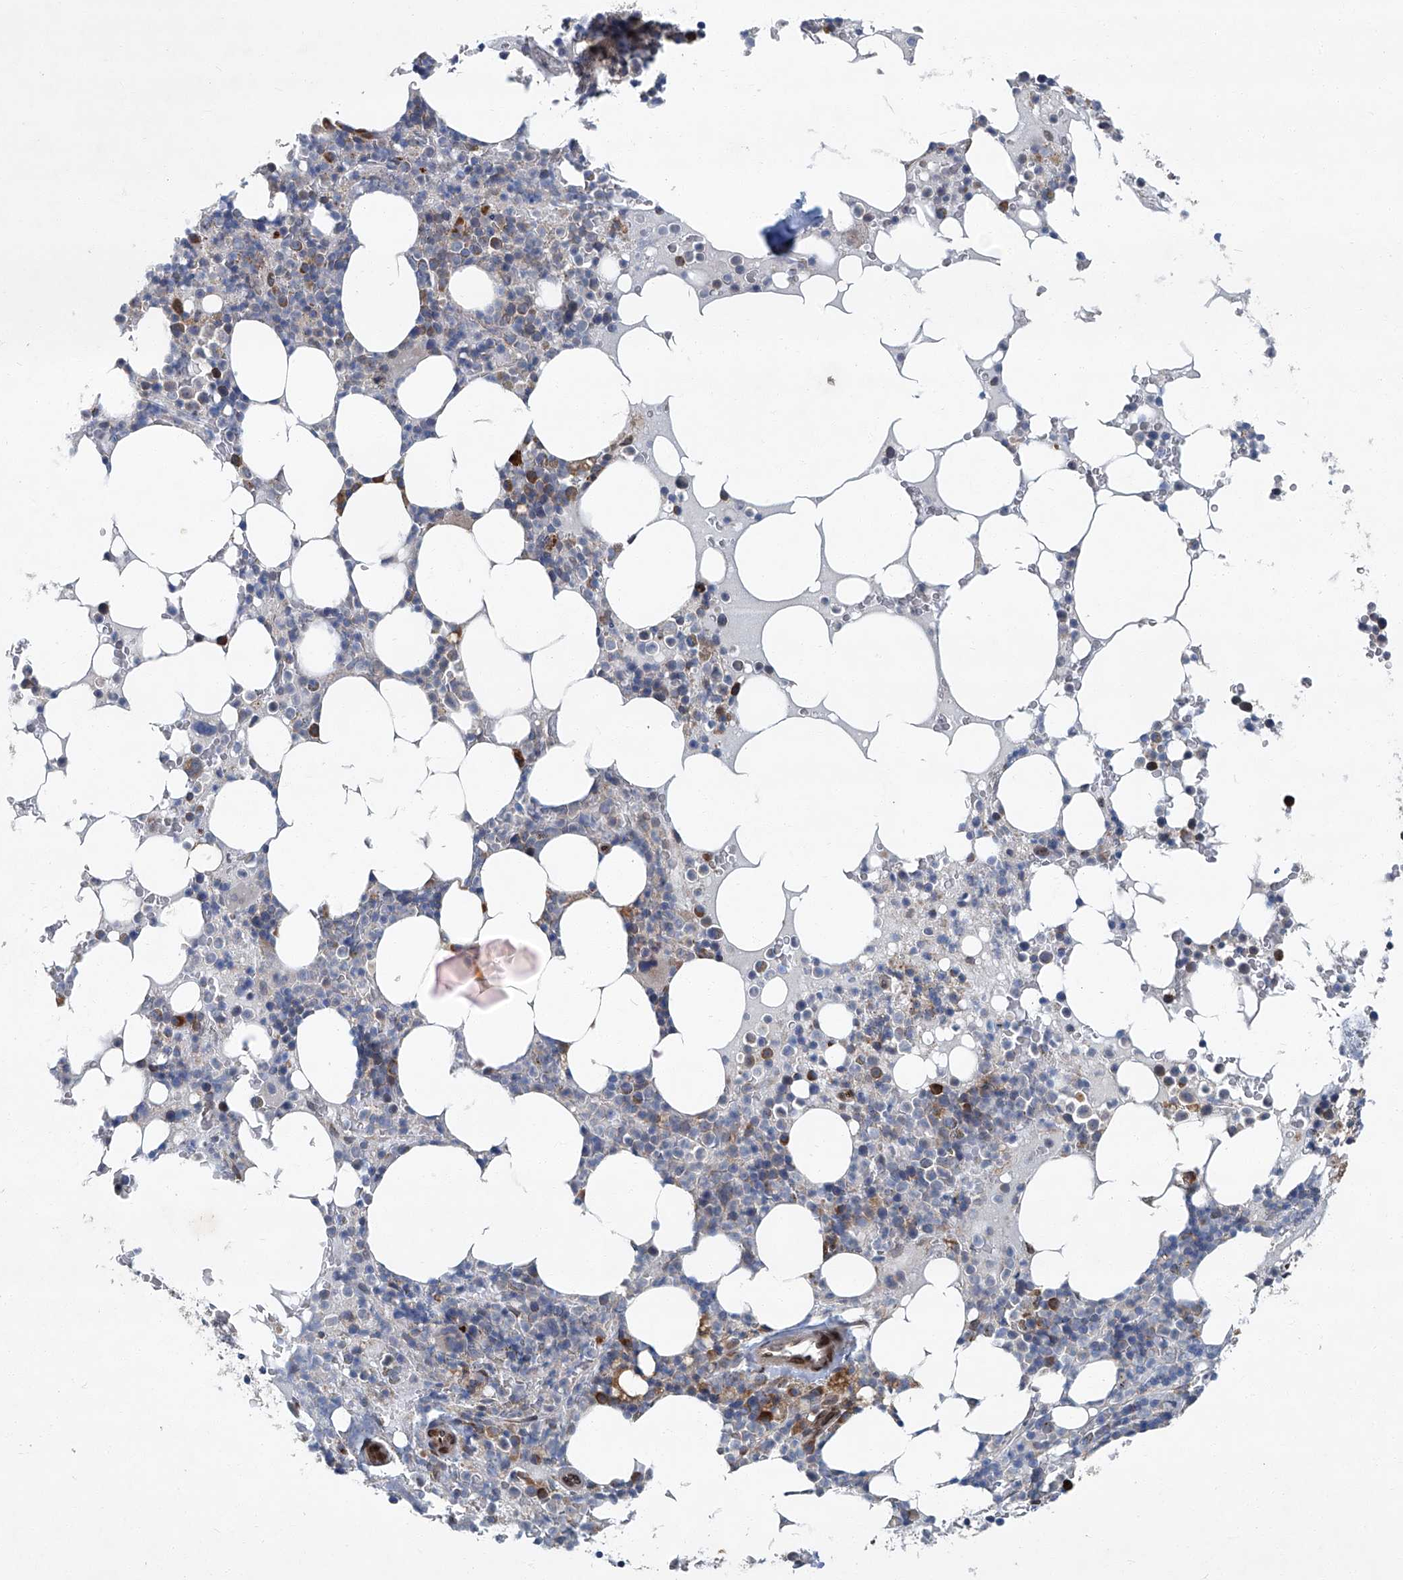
{"staining": {"intensity": "moderate", "quantity": "<25%", "location": "cytoplasmic/membranous"}, "tissue": "bone marrow", "cell_type": "Hematopoietic cells", "image_type": "normal", "snomed": [{"axis": "morphology", "description": "Normal tissue, NOS"}, {"axis": "topography", "description": "Bone marrow"}], "caption": "Hematopoietic cells display low levels of moderate cytoplasmic/membranous expression in approximately <25% of cells in benign human bone marrow.", "gene": "GPR132", "patient": {"sex": "male", "age": 58}}